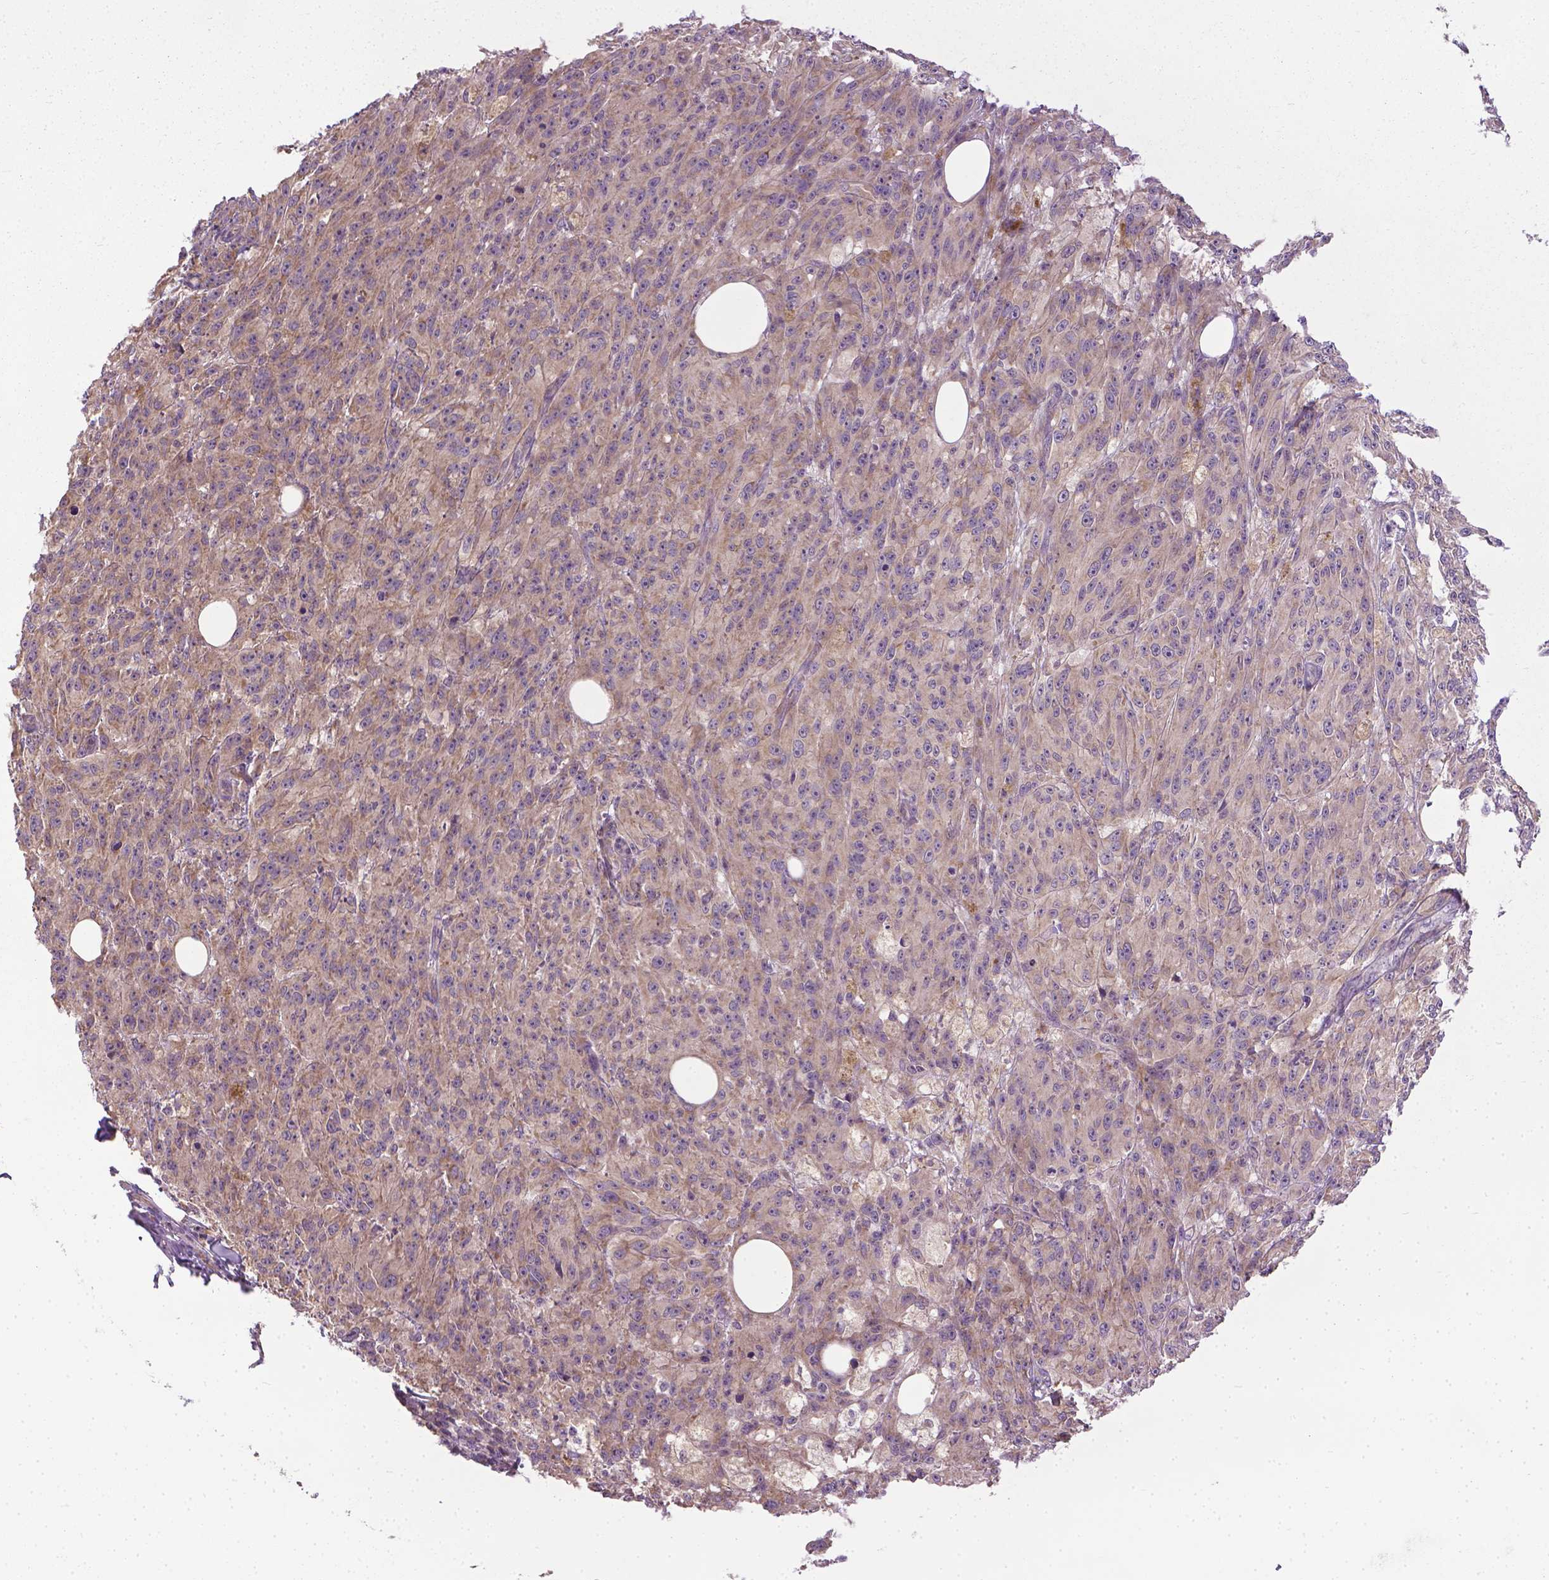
{"staining": {"intensity": "moderate", "quantity": ">75%", "location": "cytoplasmic/membranous"}, "tissue": "melanoma", "cell_type": "Tumor cells", "image_type": "cancer", "snomed": [{"axis": "morphology", "description": "Malignant melanoma, NOS"}, {"axis": "topography", "description": "Skin"}], "caption": "Malignant melanoma stained for a protein (brown) reveals moderate cytoplasmic/membranous positive expression in about >75% of tumor cells.", "gene": "PRAG1", "patient": {"sex": "female", "age": 34}}